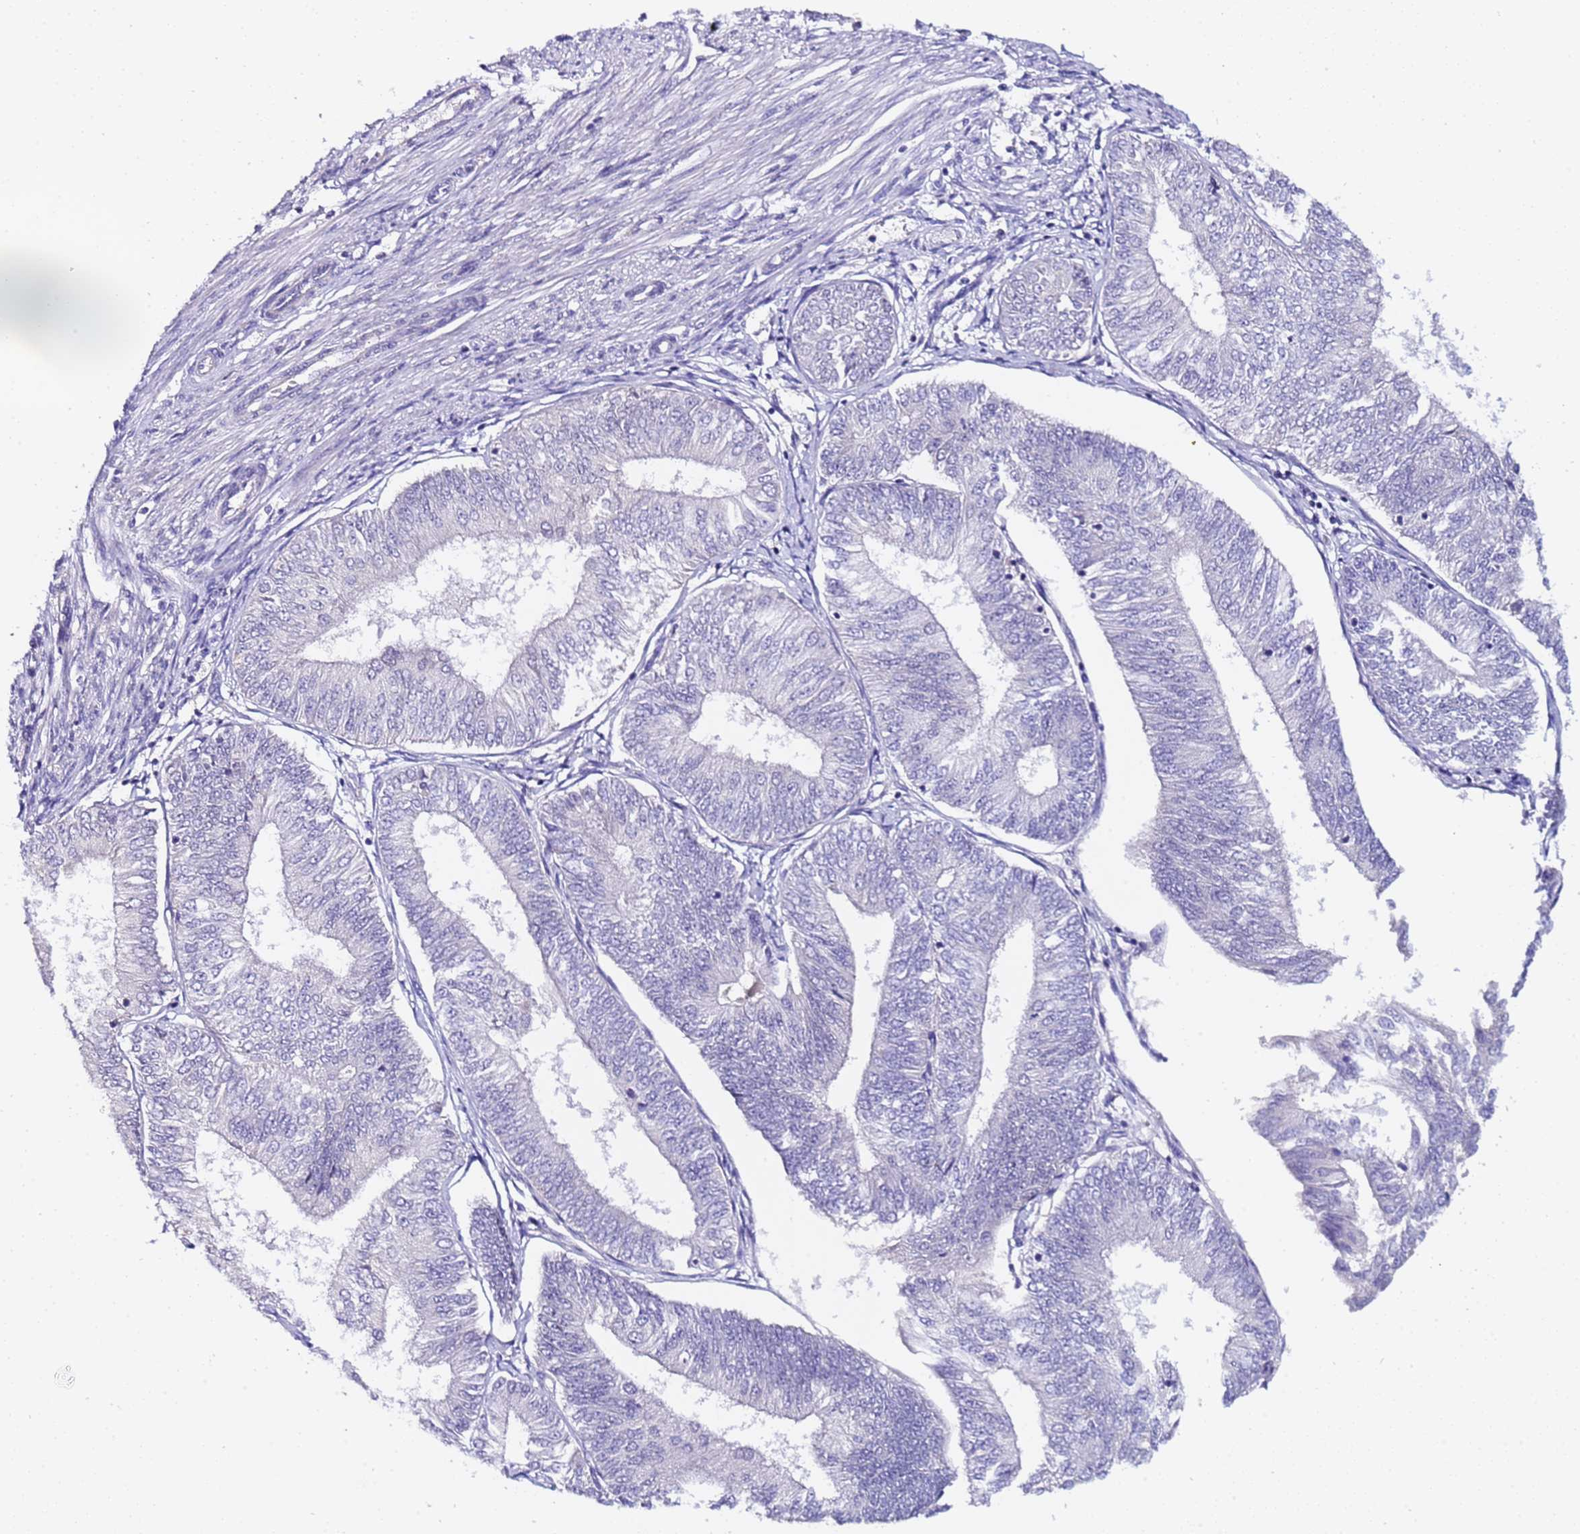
{"staining": {"intensity": "negative", "quantity": "none", "location": "none"}, "tissue": "endometrial cancer", "cell_type": "Tumor cells", "image_type": "cancer", "snomed": [{"axis": "morphology", "description": "Adenocarcinoma, NOS"}, {"axis": "topography", "description": "Endometrium"}], "caption": "This is an immunohistochemistry (IHC) image of human adenocarcinoma (endometrial). There is no positivity in tumor cells.", "gene": "ZNF248", "patient": {"sex": "female", "age": 58}}